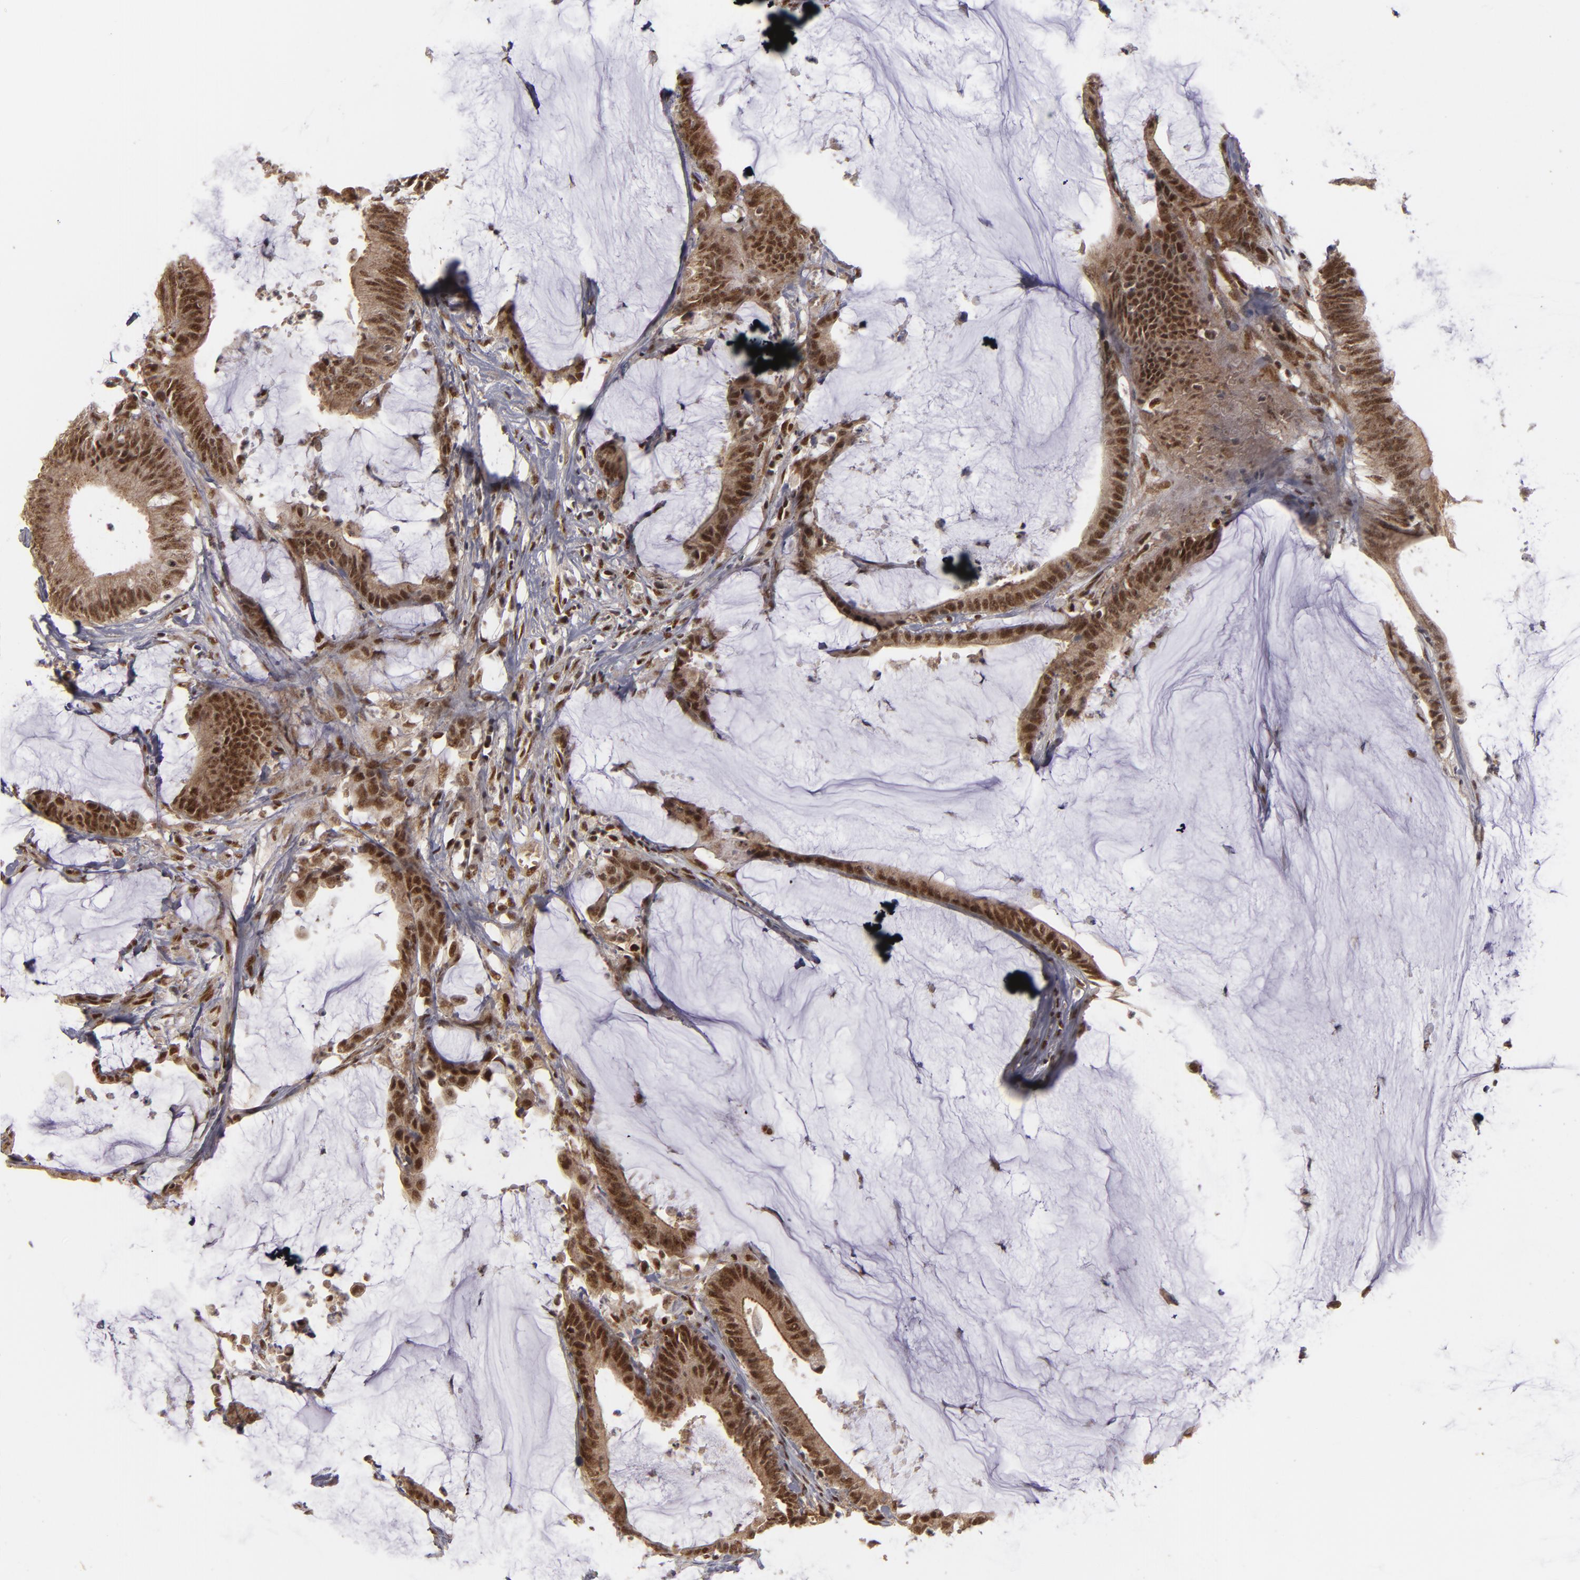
{"staining": {"intensity": "moderate", "quantity": ">75%", "location": "cytoplasmic/membranous,nuclear"}, "tissue": "colorectal cancer", "cell_type": "Tumor cells", "image_type": "cancer", "snomed": [{"axis": "morphology", "description": "Adenocarcinoma, NOS"}, {"axis": "topography", "description": "Rectum"}], "caption": "A high-resolution micrograph shows immunohistochemistry (IHC) staining of colorectal adenocarcinoma, which reveals moderate cytoplasmic/membranous and nuclear staining in approximately >75% of tumor cells.", "gene": "ZNF234", "patient": {"sex": "female", "age": 66}}